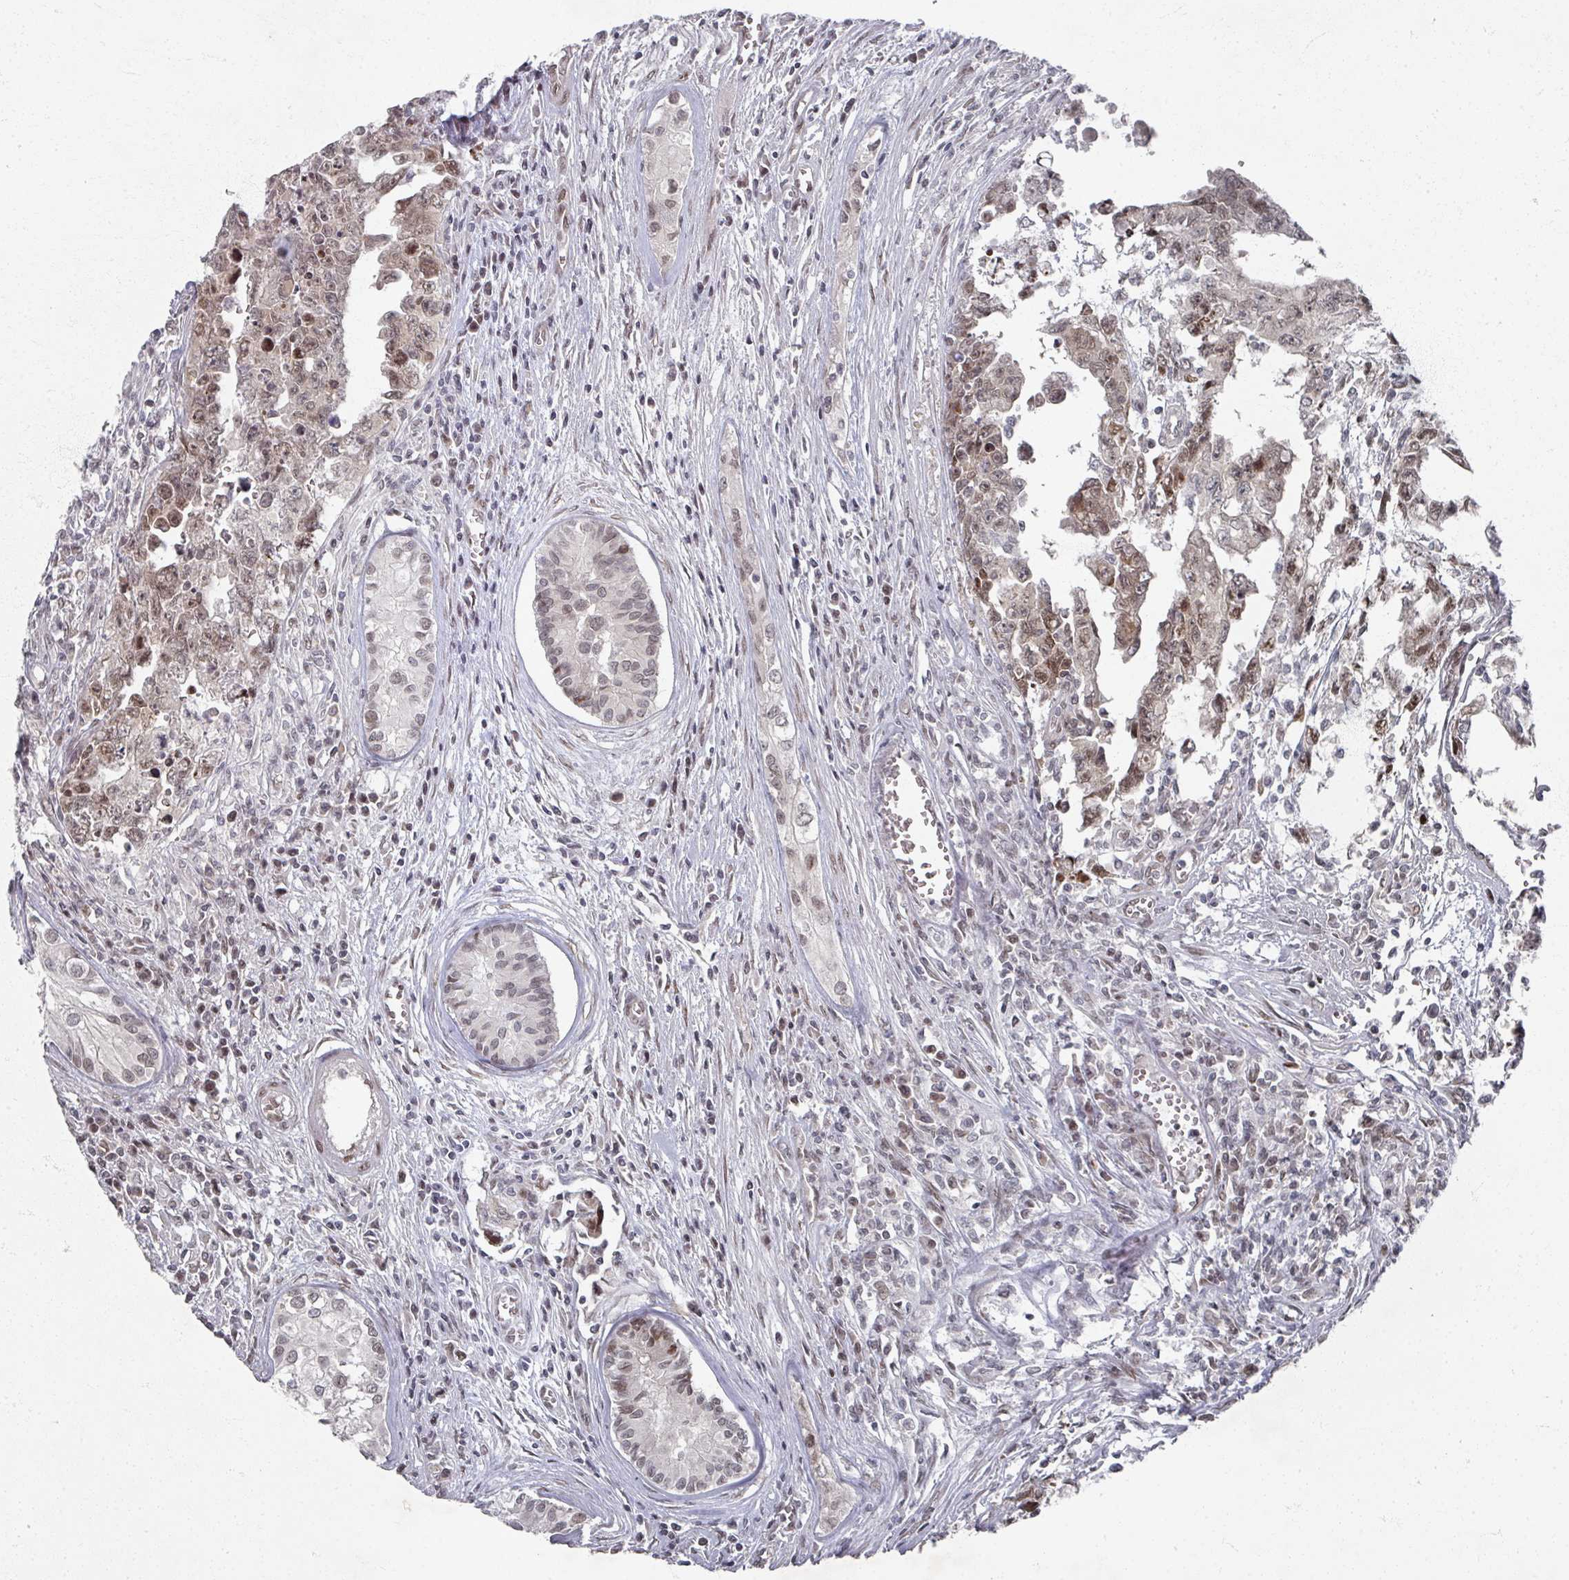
{"staining": {"intensity": "moderate", "quantity": "25%-75%", "location": "nuclear"}, "tissue": "testis cancer", "cell_type": "Tumor cells", "image_type": "cancer", "snomed": [{"axis": "morphology", "description": "Carcinoma, Embryonal, NOS"}, {"axis": "topography", "description": "Testis"}], "caption": "Immunohistochemistry of human embryonal carcinoma (testis) reveals medium levels of moderate nuclear positivity in approximately 25%-75% of tumor cells.", "gene": "PSKH1", "patient": {"sex": "male", "age": 24}}